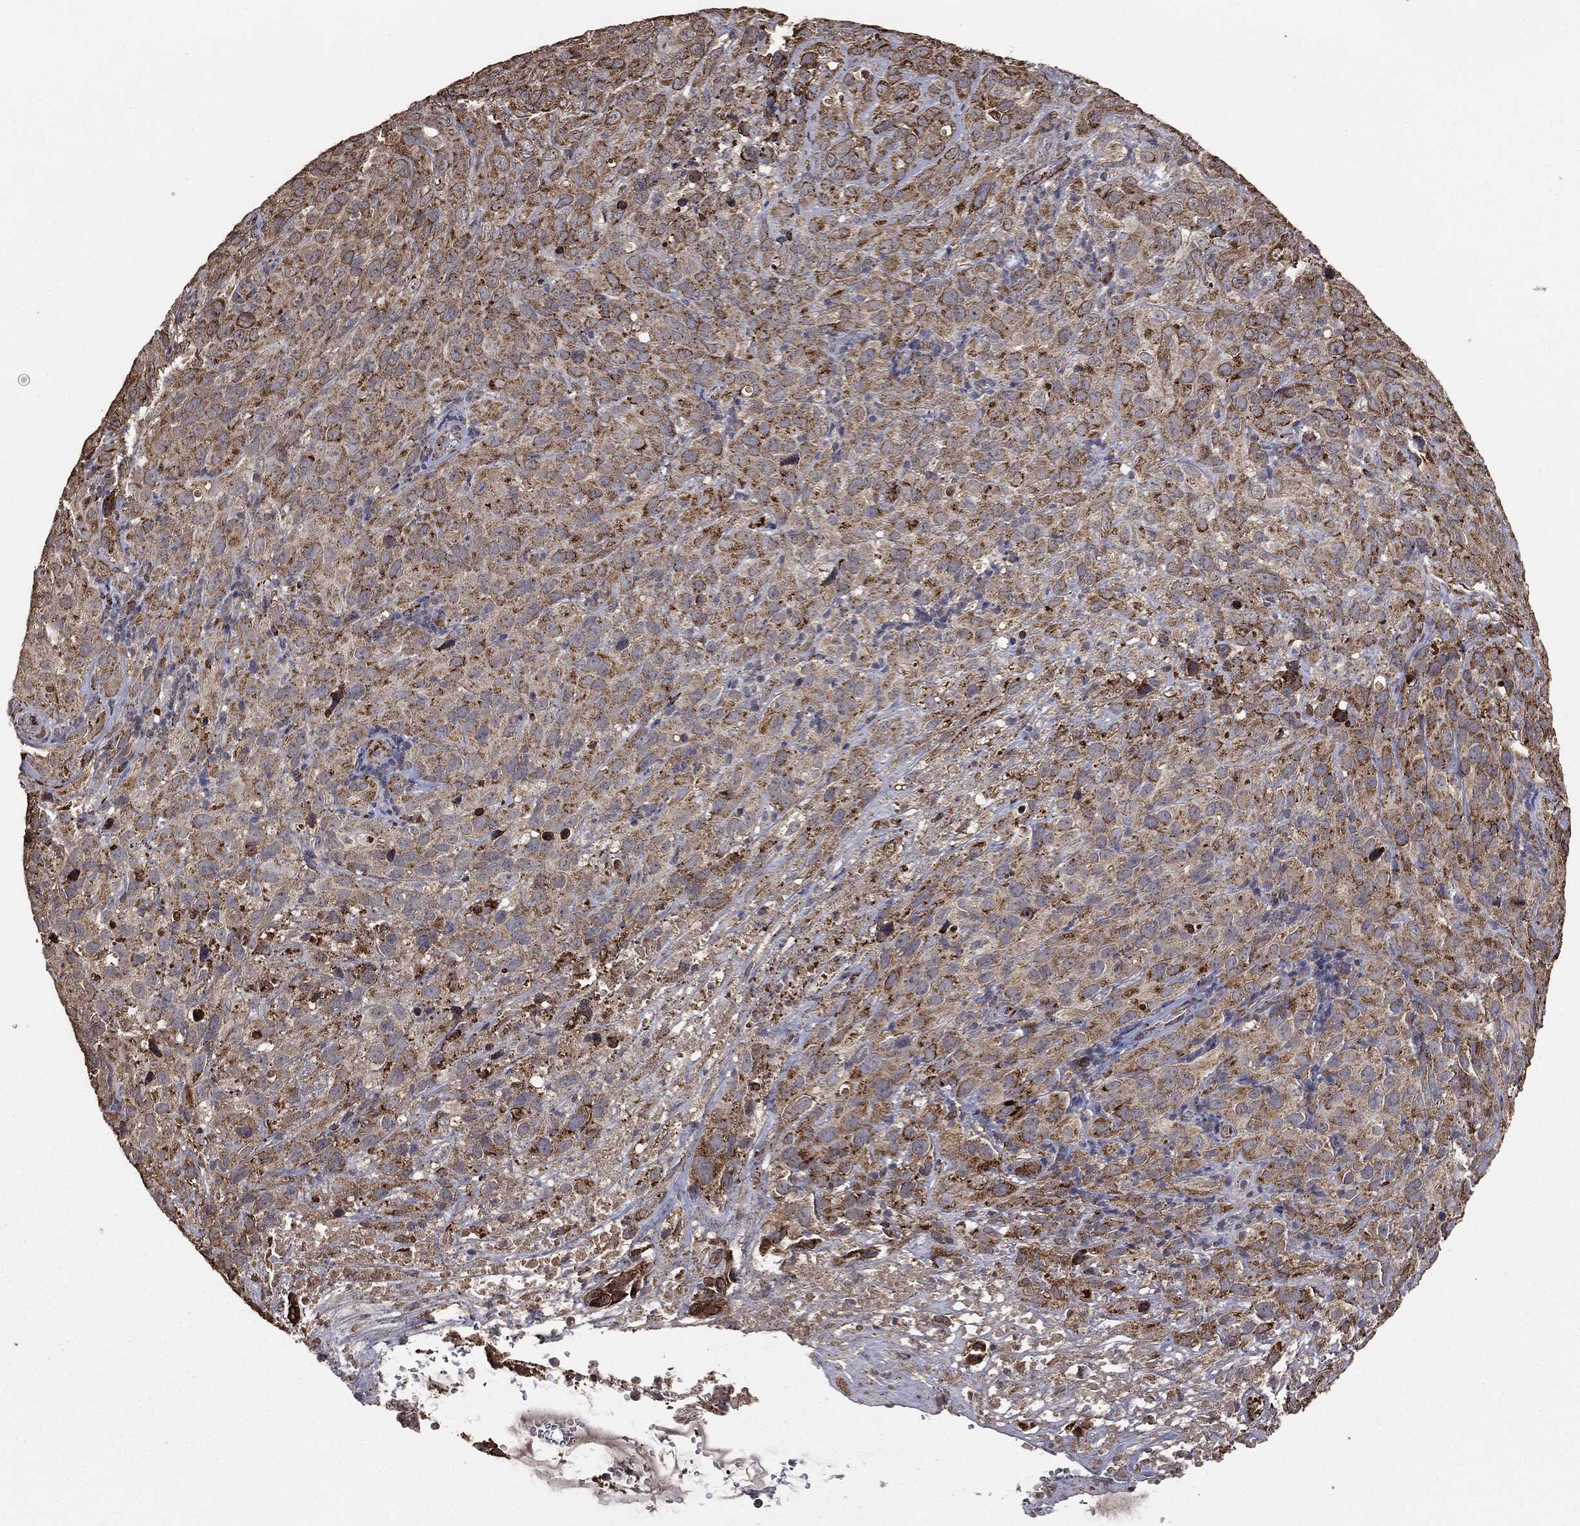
{"staining": {"intensity": "moderate", "quantity": "25%-75%", "location": "cytoplasmic/membranous"}, "tissue": "cervical cancer", "cell_type": "Tumor cells", "image_type": "cancer", "snomed": [{"axis": "morphology", "description": "Squamous cell carcinoma, NOS"}, {"axis": "topography", "description": "Cervix"}], "caption": "Immunohistochemistry (IHC) micrograph of human cervical squamous cell carcinoma stained for a protein (brown), which exhibits medium levels of moderate cytoplasmic/membranous positivity in about 25%-75% of tumor cells.", "gene": "MTOR", "patient": {"sex": "female", "age": 51}}